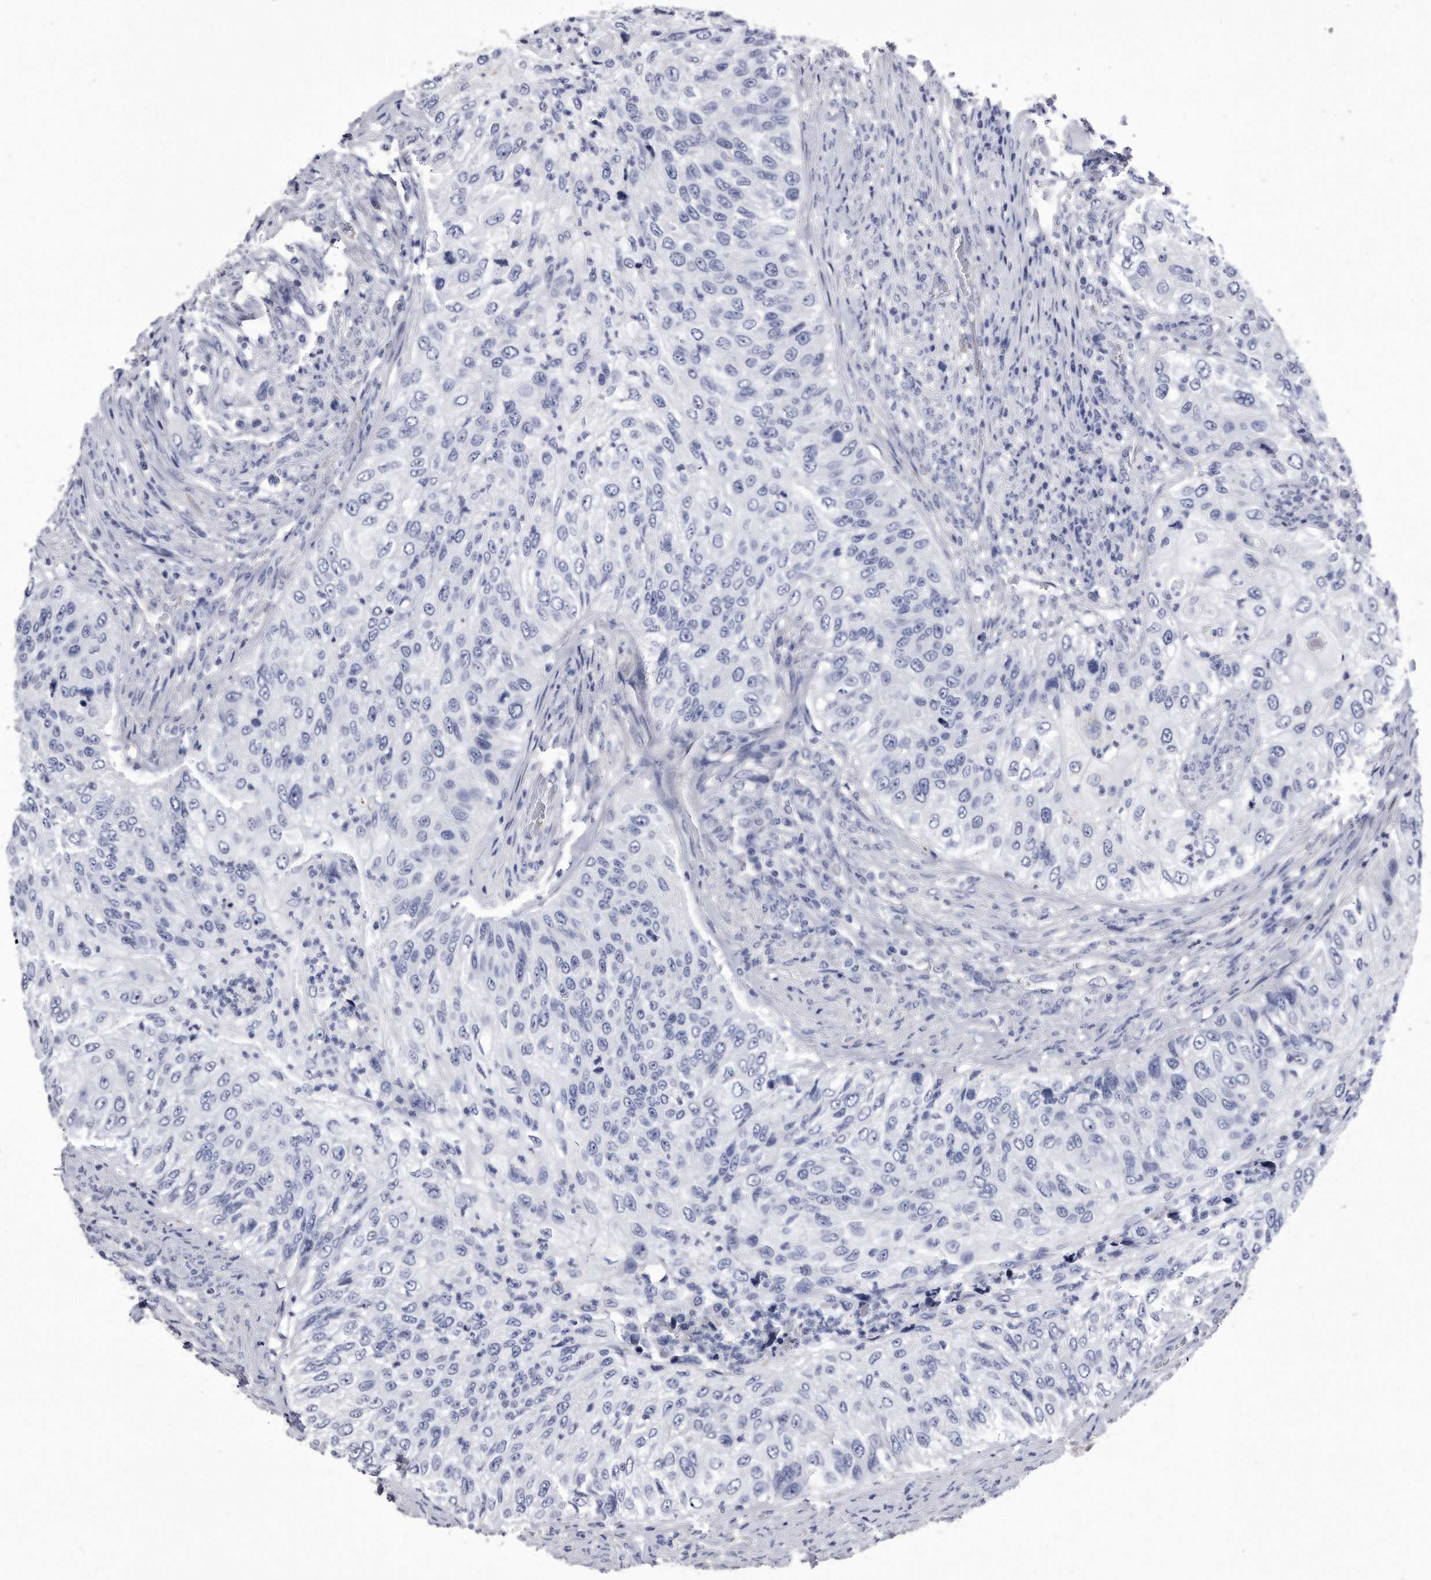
{"staining": {"intensity": "negative", "quantity": "none", "location": "none"}, "tissue": "urothelial cancer", "cell_type": "Tumor cells", "image_type": "cancer", "snomed": [{"axis": "morphology", "description": "Urothelial carcinoma, High grade"}, {"axis": "topography", "description": "Urinary bladder"}], "caption": "Immunohistochemistry (IHC) image of human urothelial cancer stained for a protein (brown), which shows no positivity in tumor cells.", "gene": "KCTD8", "patient": {"sex": "female", "age": 60}}